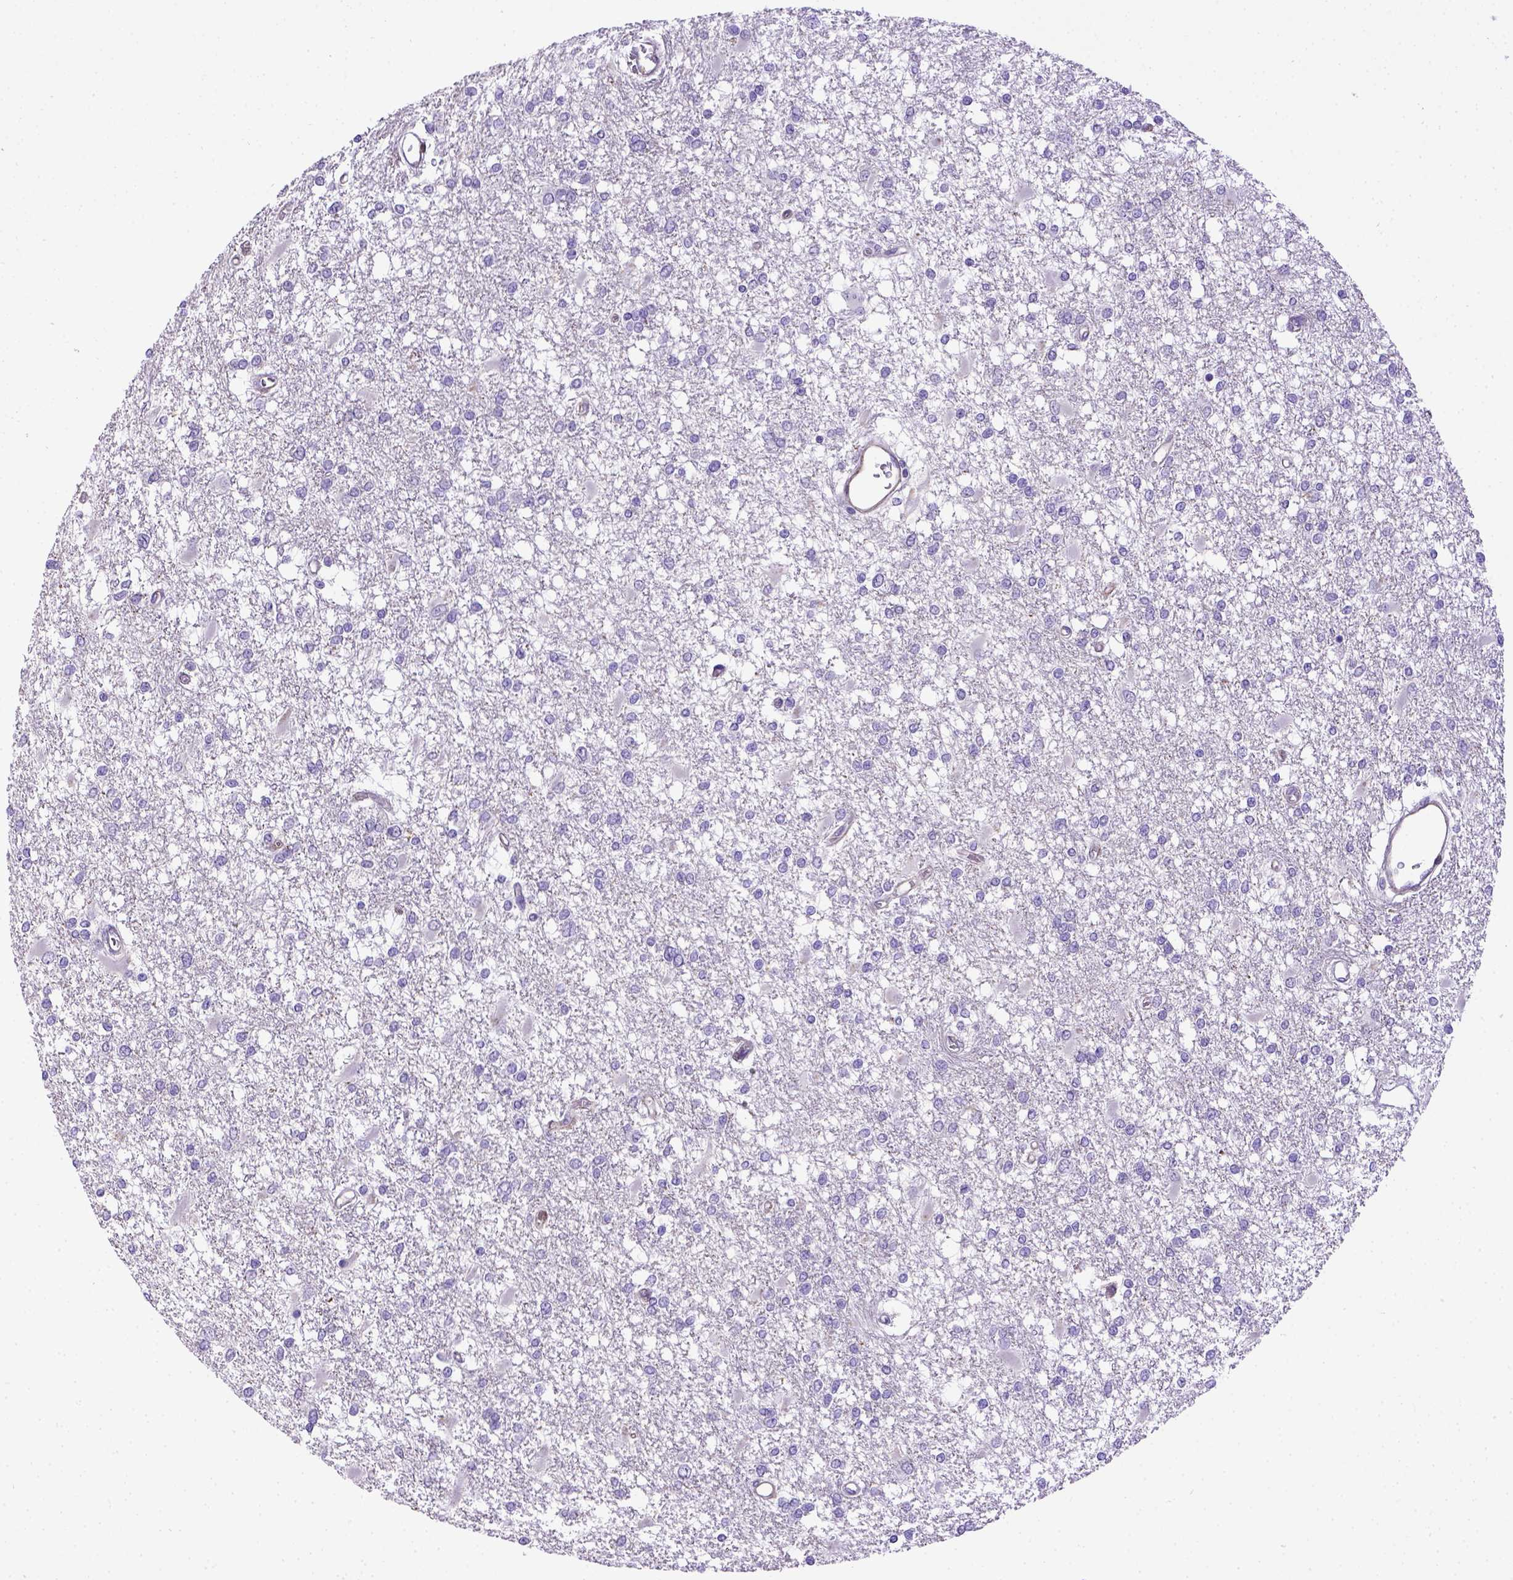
{"staining": {"intensity": "negative", "quantity": "none", "location": "none"}, "tissue": "glioma", "cell_type": "Tumor cells", "image_type": "cancer", "snomed": [{"axis": "morphology", "description": "Glioma, malignant, High grade"}, {"axis": "topography", "description": "Cerebral cortex"}], "caption": "Immunohistochemical staining of human malignant glioma (high-grade) displays no significant positivity in tumor cells. (Stains: DAB IHC with hematoxylin counter stain, Microscopy: brightfield microscopy at high magnification).", "gene": "BTN1A1", "patient": {"sex": "male", "age": 79}}